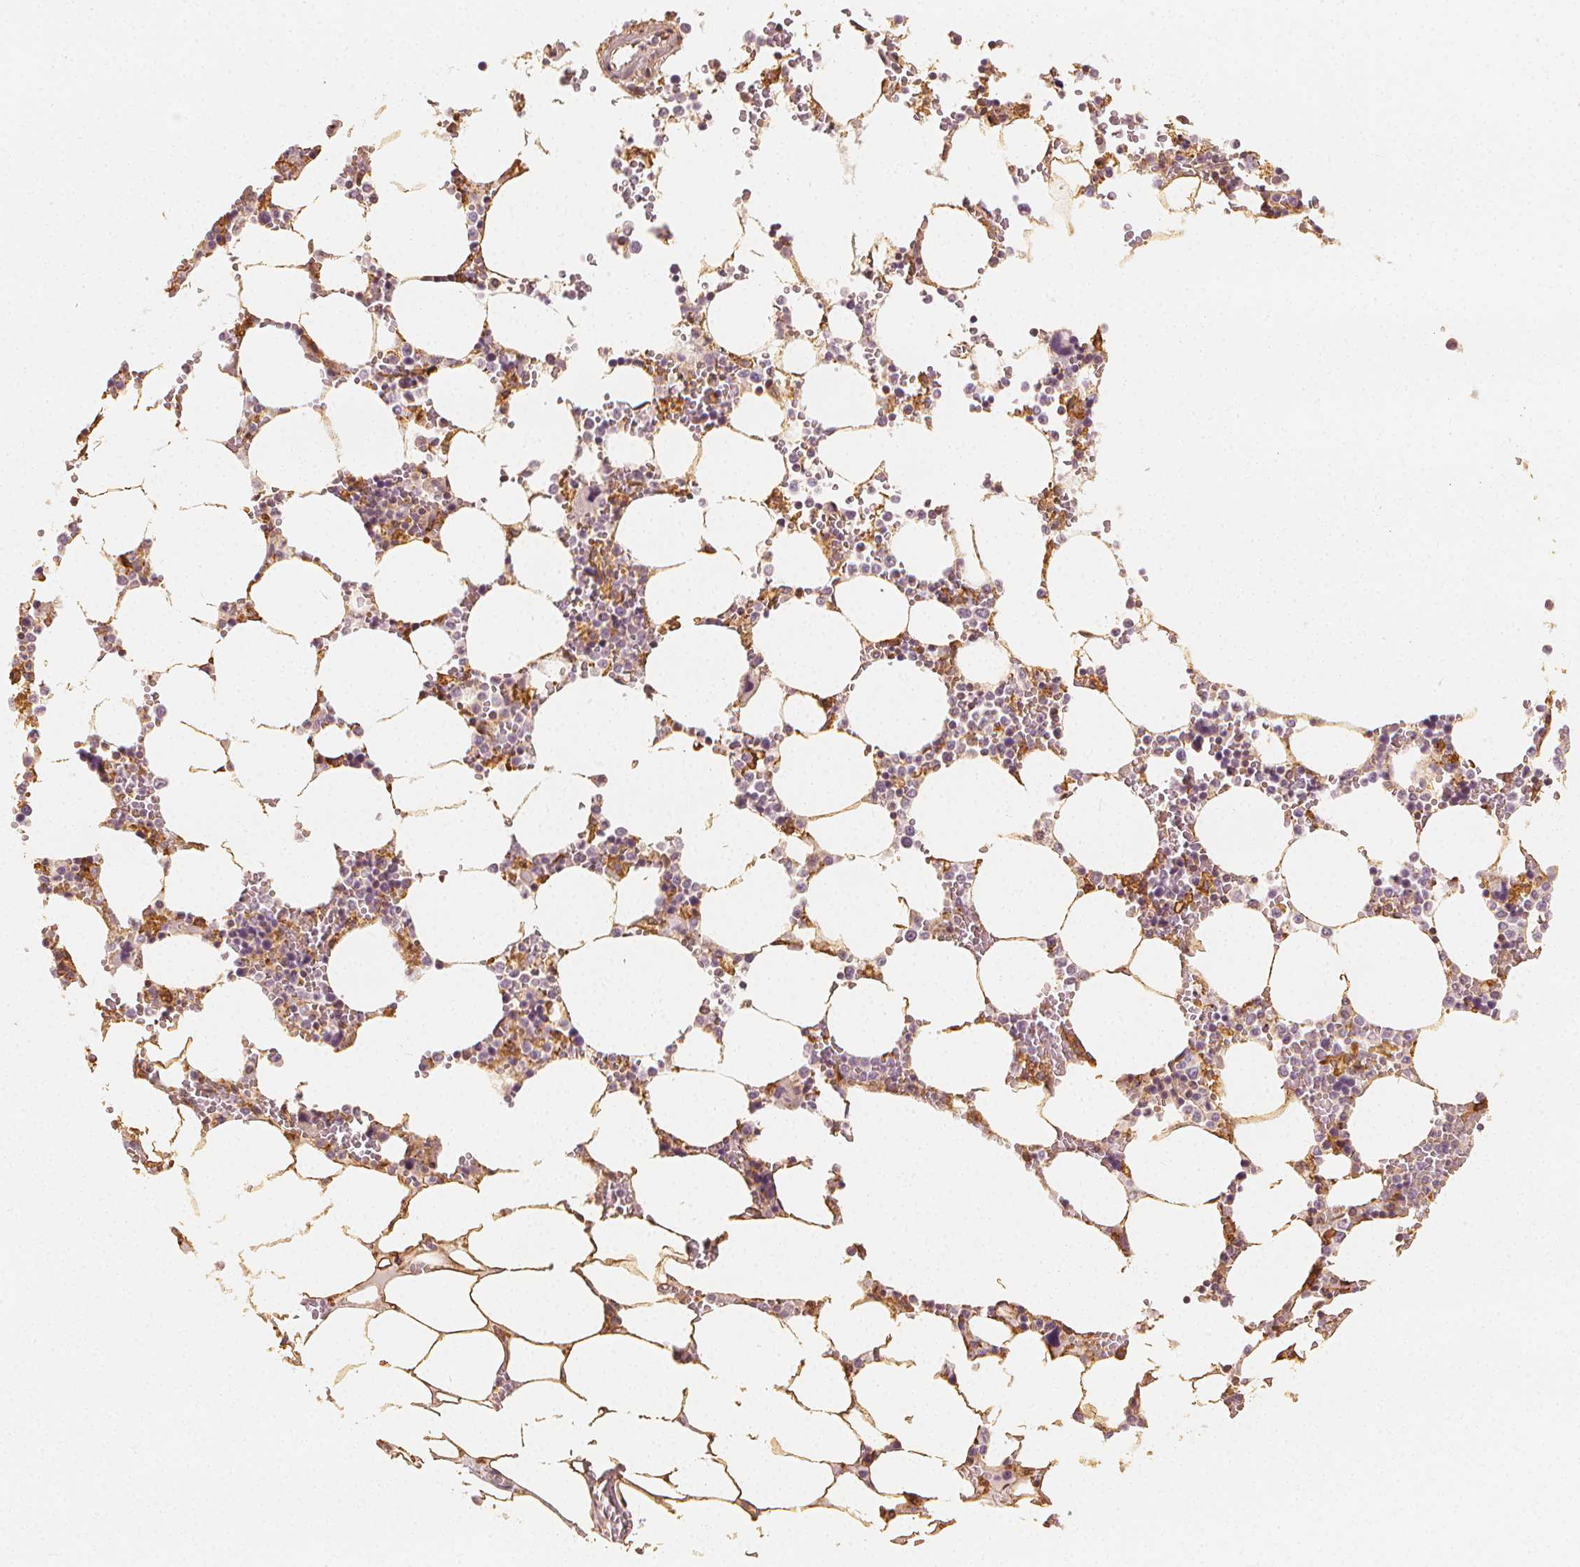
{"staining": {"intensity": "negative", "quantity": "none", "location": "none"}, "tissue": "bone marrow", "cell_type": "Hematopoietic cells", "image_type": "normal", "snomed": [{"axis": "morphology", "description": "Normal tissue, NOS"}, {"axis": "topography", "description": "Bone marrow"}], "caption": "The histopathology image demonstrates no significant expression in hematopoietic cells of bone marrow.", "gene": "ARHGAP26", "patient": {"sex": "male", "age": 64}}